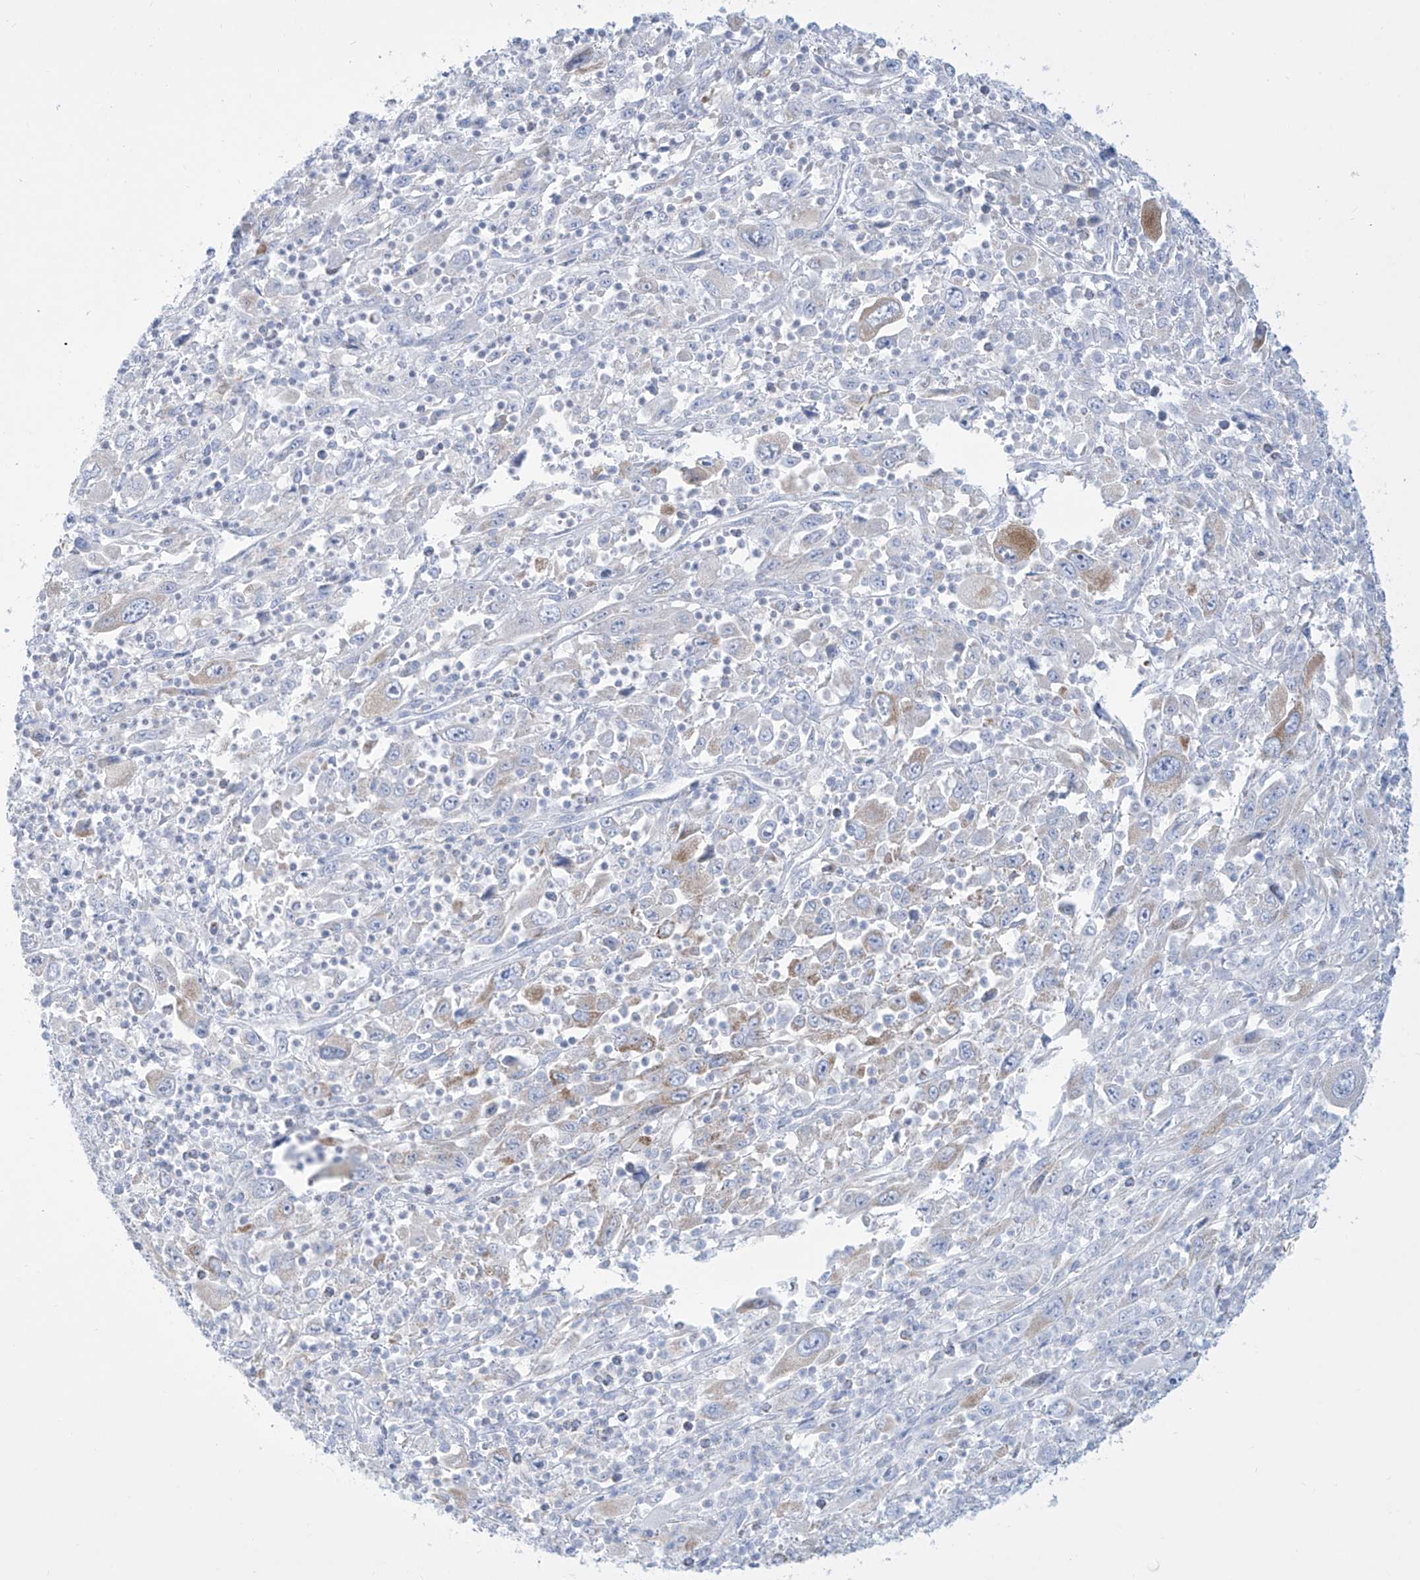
{"staining": {"intensity": "moderate", "quantity": "<25%", "location": "cytoplasmic/membranous"}, "tissue": "melanoma", "cell_type": "Tumor cells", "image_type": "cancer", "snomed": [{"axis": "morphology", "description": "Malignant melanoma, Metastatic site"}, {"axis": "topography", "description": "Skin"}], "caption": "A brown stain labels moderate cytoplasmic/membranous staining of a protein in melanoma tumor cells. Immunohistochemistry (ihc) stains the protein of interest in brown and the nuclei are stained blue.", "gene": "ALDH6A1", "patient": {"sex": "female", "age": 56}}